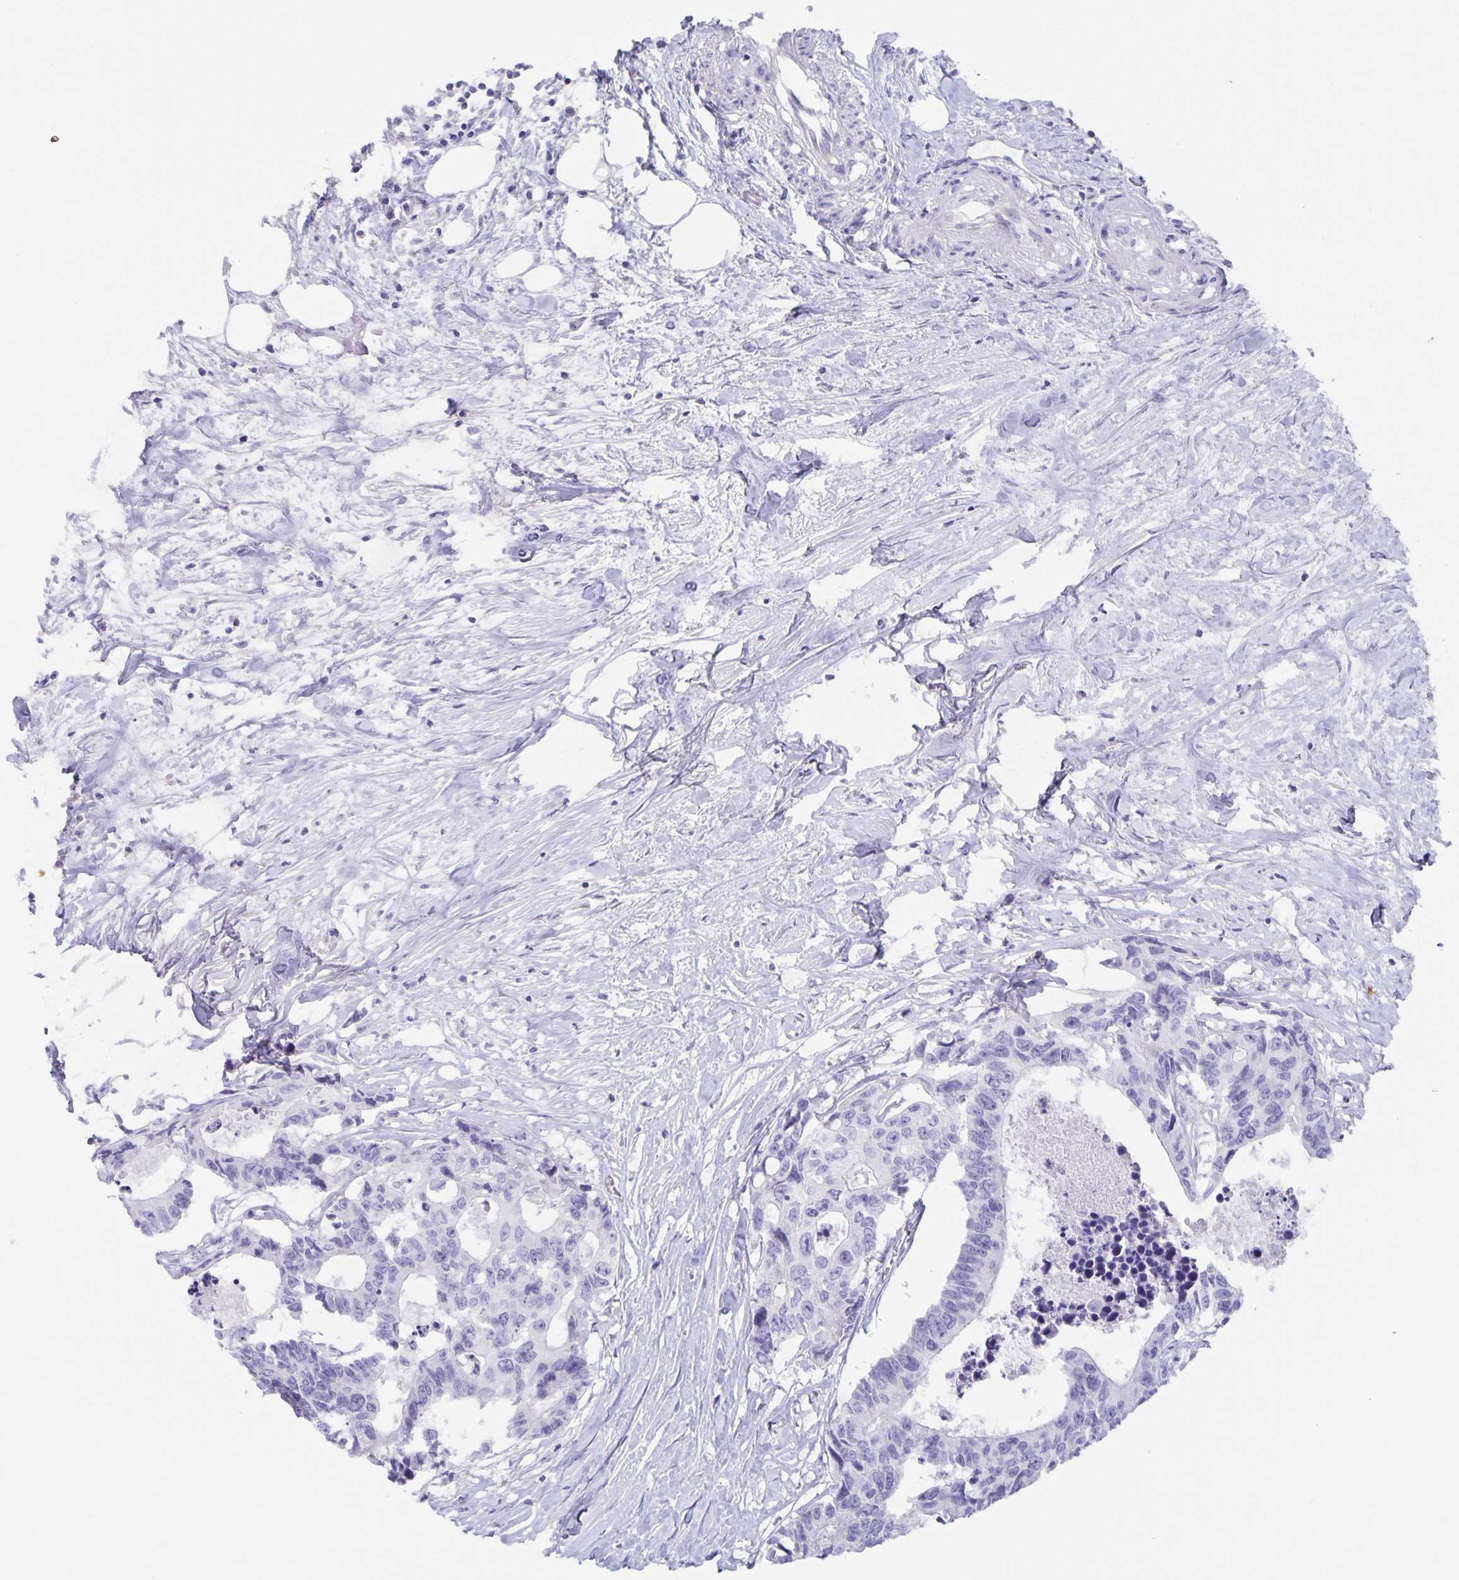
{"staining": {"intensity": "negative", "quantity": "none", "location": "none"}, "tissue": "colorectal cancer", "cell_type": "Tumor cells", "image_type": "cancer", "snomed": [{"axis": "morphology", "description": "Adenocarcinoma, NOS"}, {"axis": "topography", "description": "Rectum"}], "caption": "High magnification brightfield microscopy of adenocarcinoma (colorectal) stained with DAB (brown) and counterstained with hematoxylin (blue): tumor cells show no significant positivity.", "gene": "AQP4", "patient": {"sex": "male", "age": 57}}